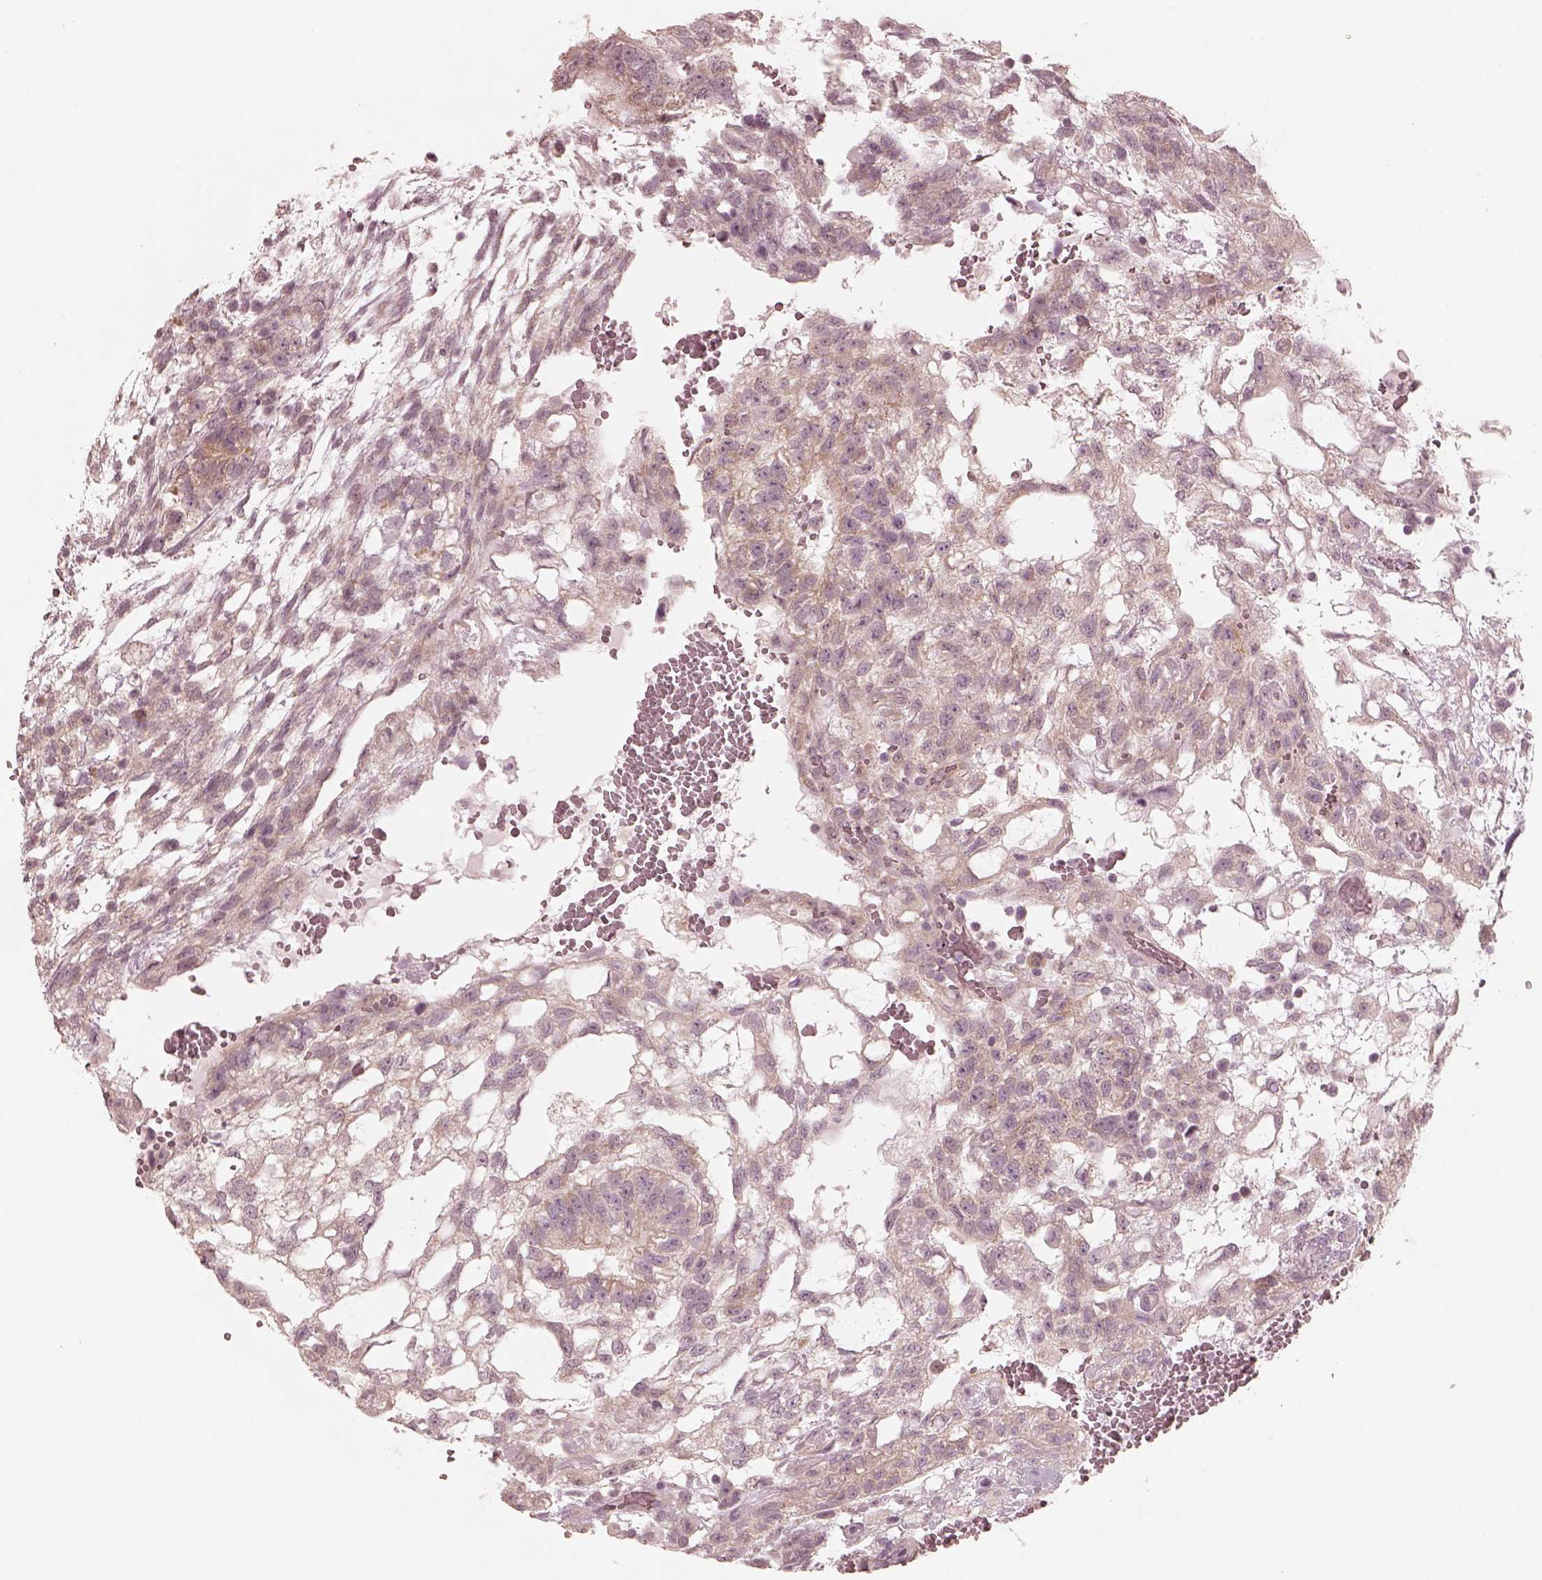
{"staining": {"intensity": "weak", "quantity": "25%-75%", "location": "cytoplasmic/membranous"}, "tissue": "testis cancer", "cell_type": "Tumor cells", "image_type": "cancer", "snomed": [{"axis": "morphology", "description": "Carcinoma, Embryonal, NOS"}, {"axis": "topography", "description": "Testis"}], "caption": "Immunohistochemical staining of human embryonal carcinoma (testis) shows low levels of weak cytoplasmic/membranous protein positivity in about 25%-75% of tumor cells.", "gene": "IQCB1", "patient": {"sex": "male", "age": 32}}